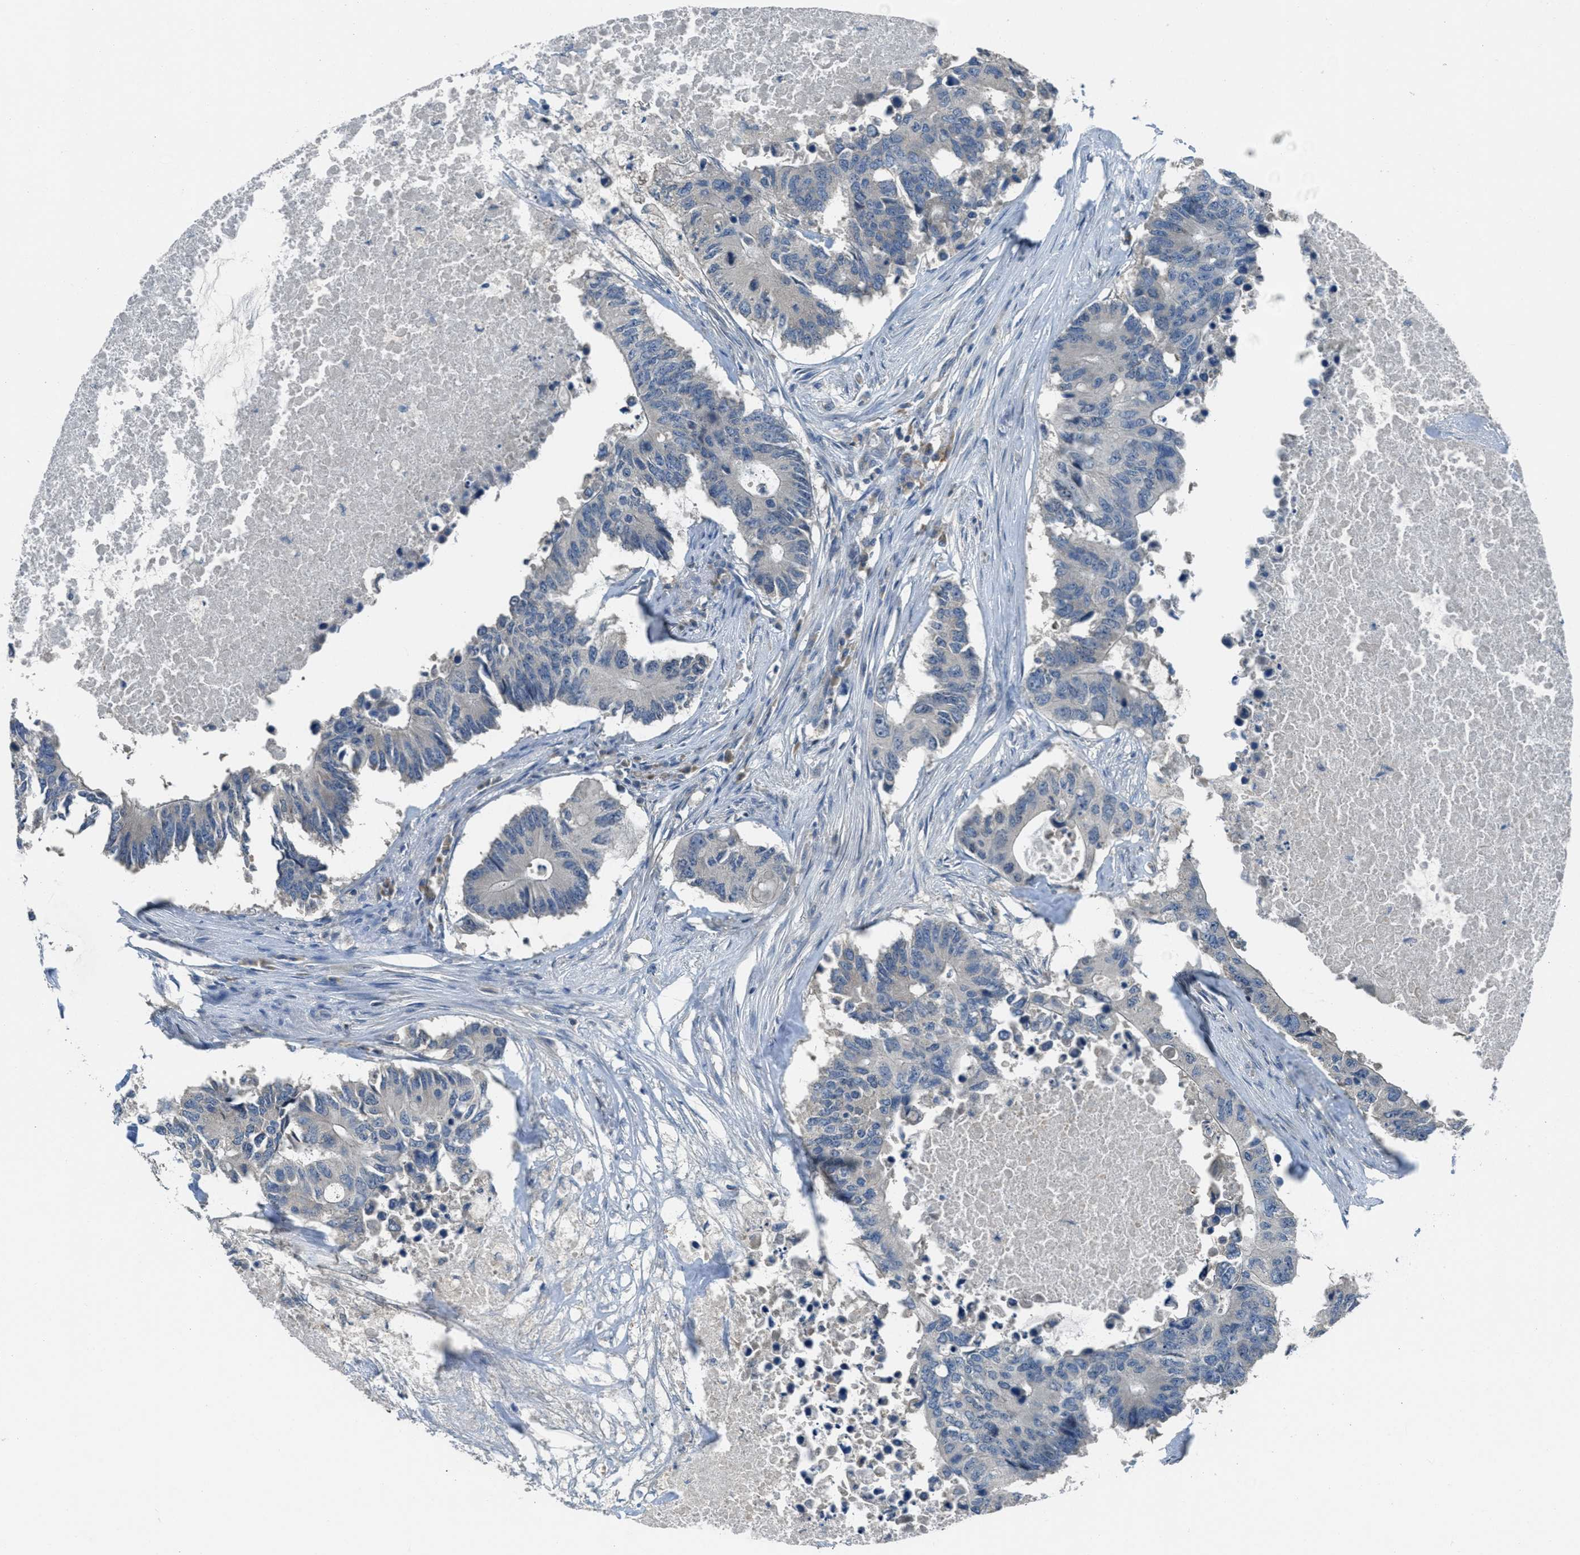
{"staining": {"intensity": "negative", "quantity": "none", "location": "none"}, "tissue": "colorectal cancer", "cell_type": "Tumor cells", "image_type": "cancer", "snomed": [{"axis": "morphology", "description": "Adenocarcinoma, NOS"}, {"axis": "topography", "description": "Colon"}], "caption": "High magnification brightfield microscopy of colorectal cancer (adenocarcinoma) stained with DAB (3,3'-diaminobenzidine) (brown) and counterstained with hematoxylin (blue): tumor cells show no significant expression. The staining is performed using DAB (3,3'-diaminobenzidine) brown chromogen with nuclei counter-stained in using hematoxylin.", "gene": "MIS18A", "patient": {"sex": "male", "age": 71}}